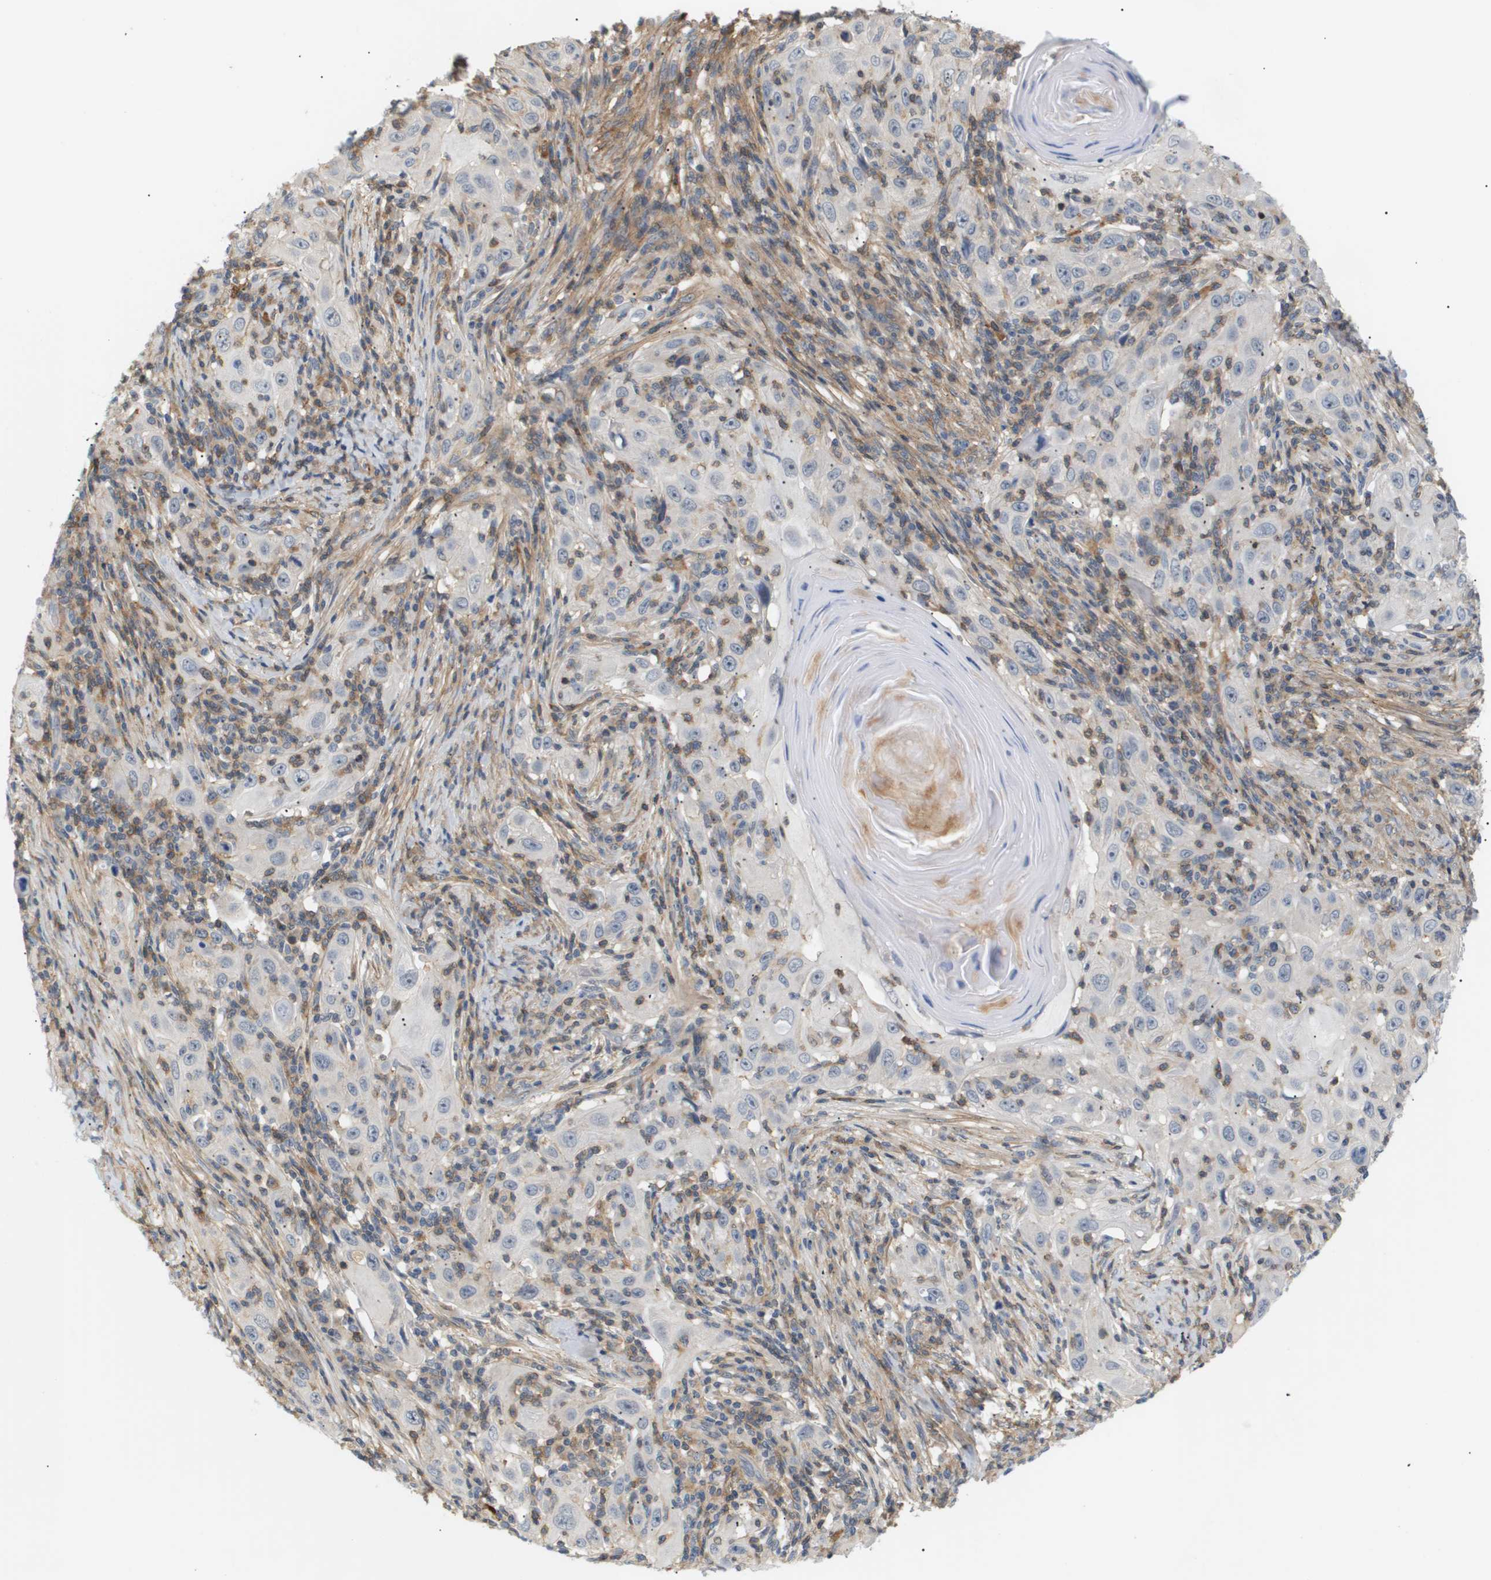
{"staining": {"intensity": "negative", "quantity": "none", "location": "none"}, "tissue": "skin cancer", "cell_type": "Tumor cells", "image_type": "cancer", "snomed": [{"axis": "morphology", "description": "Squamous cell carcinoma, NOS"}, {"axis": "topography", "description": "Skin"}], "caption": "The immunohistochemistry (IHC) image has no significant staining in tumor cells of skin squamous cell carcinoma tissue.", "gene": "CORO2B", "patient": {"sex": "female", "age": 88}}